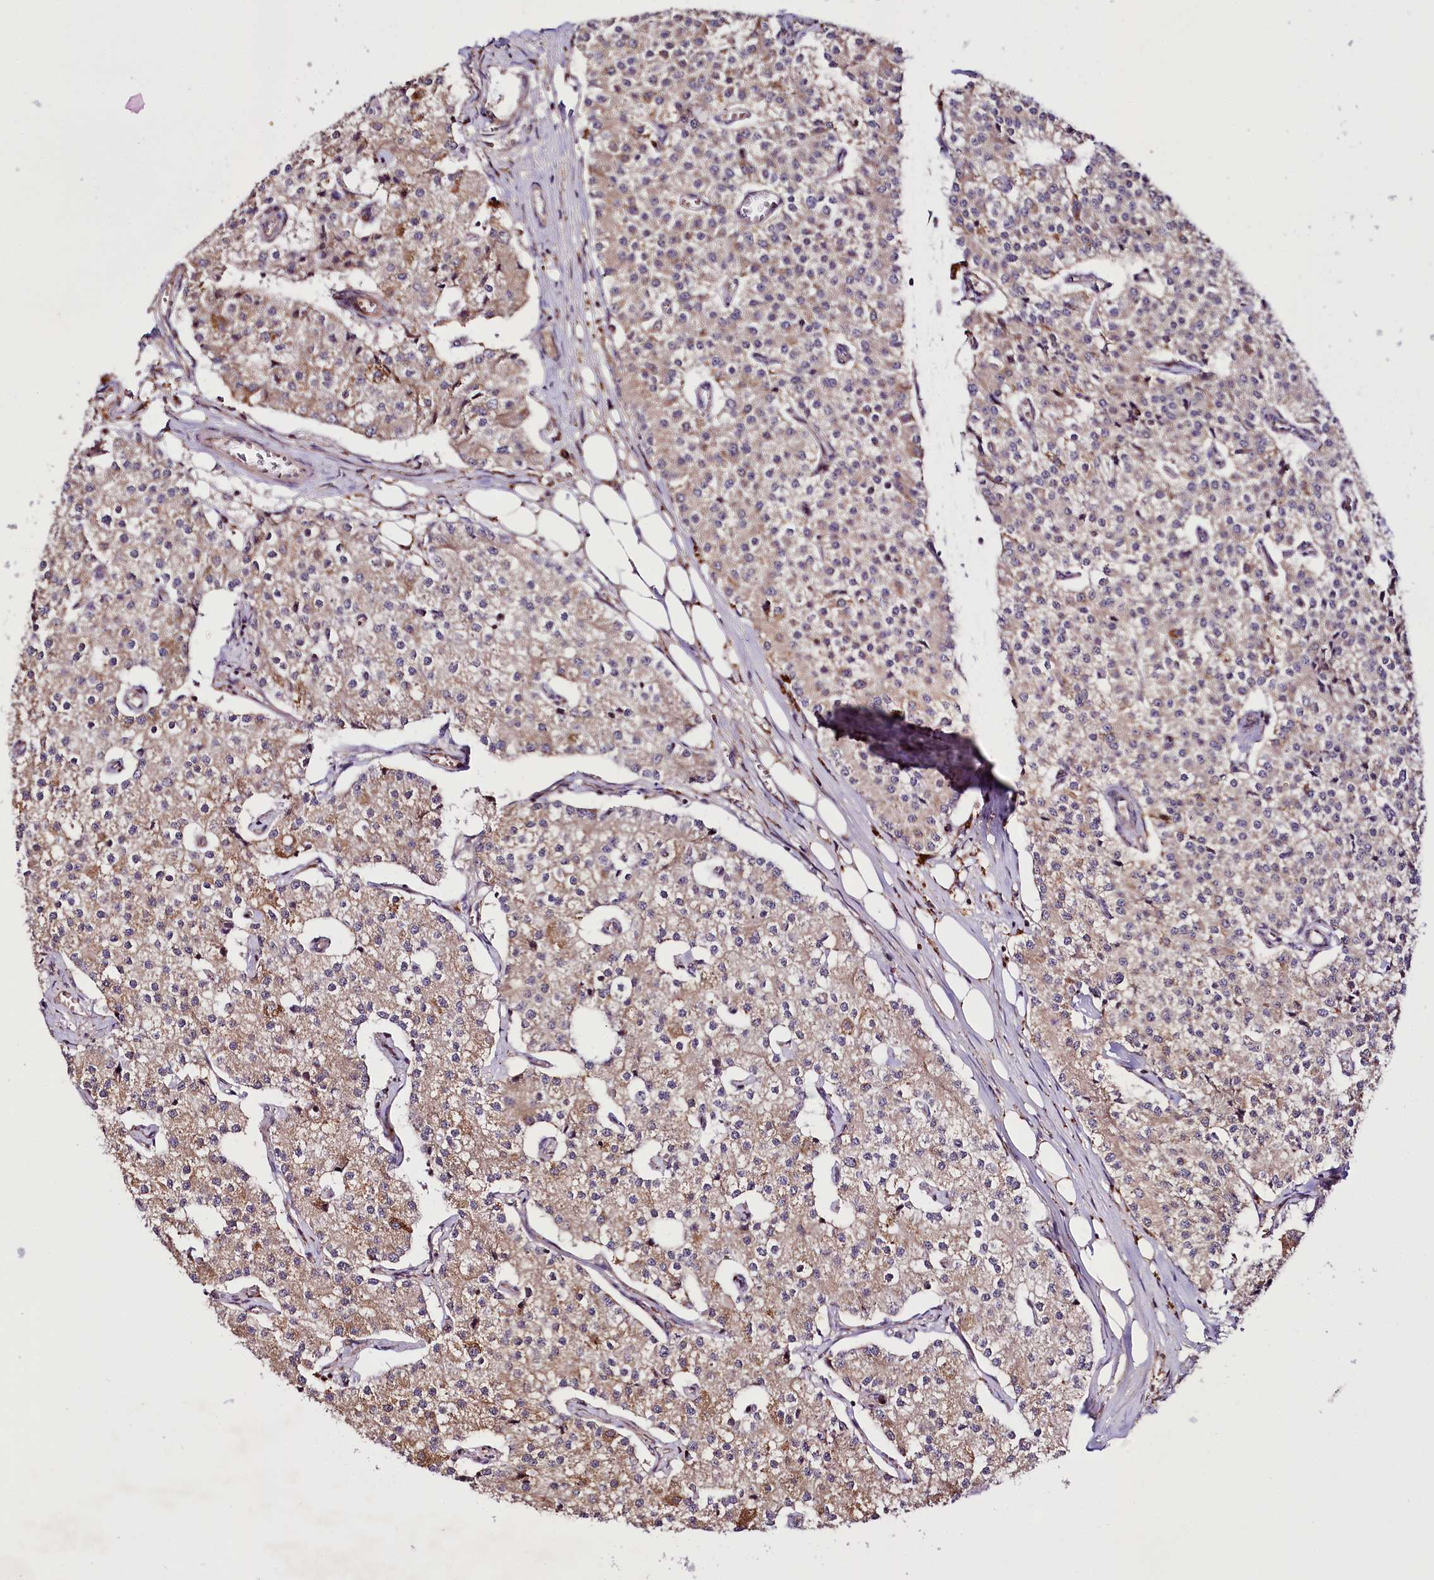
{"staining": {"intensity": "weak", "quantity": ">75%", "location": "cytoplasmic/membranous"}, "tissue": "carcinoid", "cell_type": "Tumor cells", "image_type": "cancer", "snomed": [{"axis": "morphology", "description": "Carcinoid, malignant, NOS"}, {"axis": "topography", "description": "Colon"}], "caption": "Tumor cells exhibit low levels of weak cytoplasmic/membranous expression in approximately >75% of cells in human malignant carcinoid.", "gene": "ST7", "patient": {"sex": "female", "age": 52}}